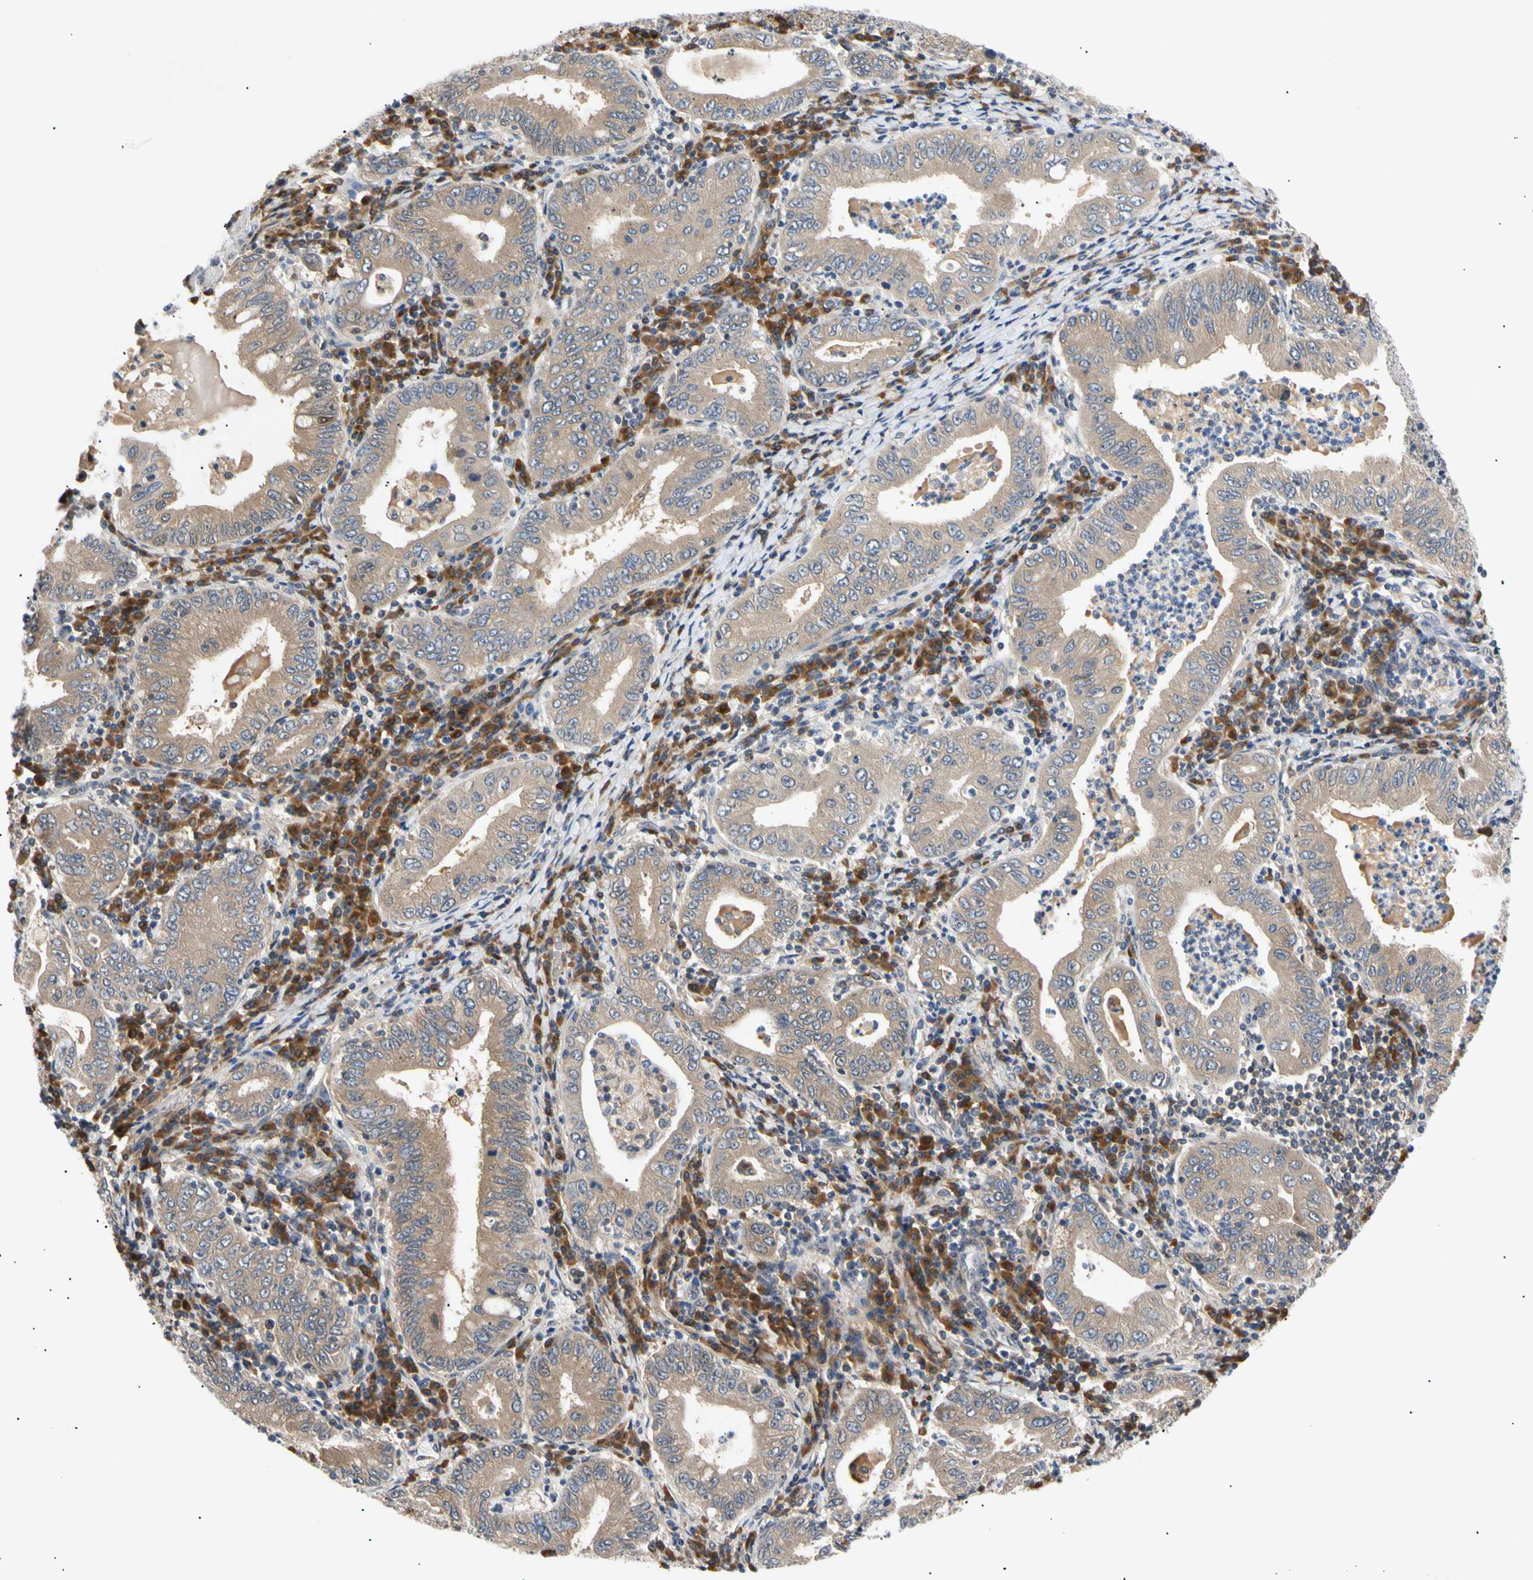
{"staining": {"intensity": "moderate", "quantity": ">75%", "location": "cytoplasmic/membranous"}, "tissue": "stomach cancer", "cell_type": "Tumor cells", "image_type": "cancer", "snomed": [{"axis": "morphology", "description": "Normal tissue, NOS"}, {"axis": "morphology", "description": "Adenocarcinoma, NOS"}, {"axis": "topography", "description": "Esophagus"}, {"axis": "topography", "description": "Stomach, upper"}, {"axis": "topography", "description": "Peripheral nerve tissue"}], "caption": "Protein analysis of stomach adenocarcinoma tissue displays moderate cytoplasmic/membranous expression in about >75% of tumor cells. Nuclei are stained in blue.", "gene": "SEC23B", "patient": {"sex": "male", "age": 62}}